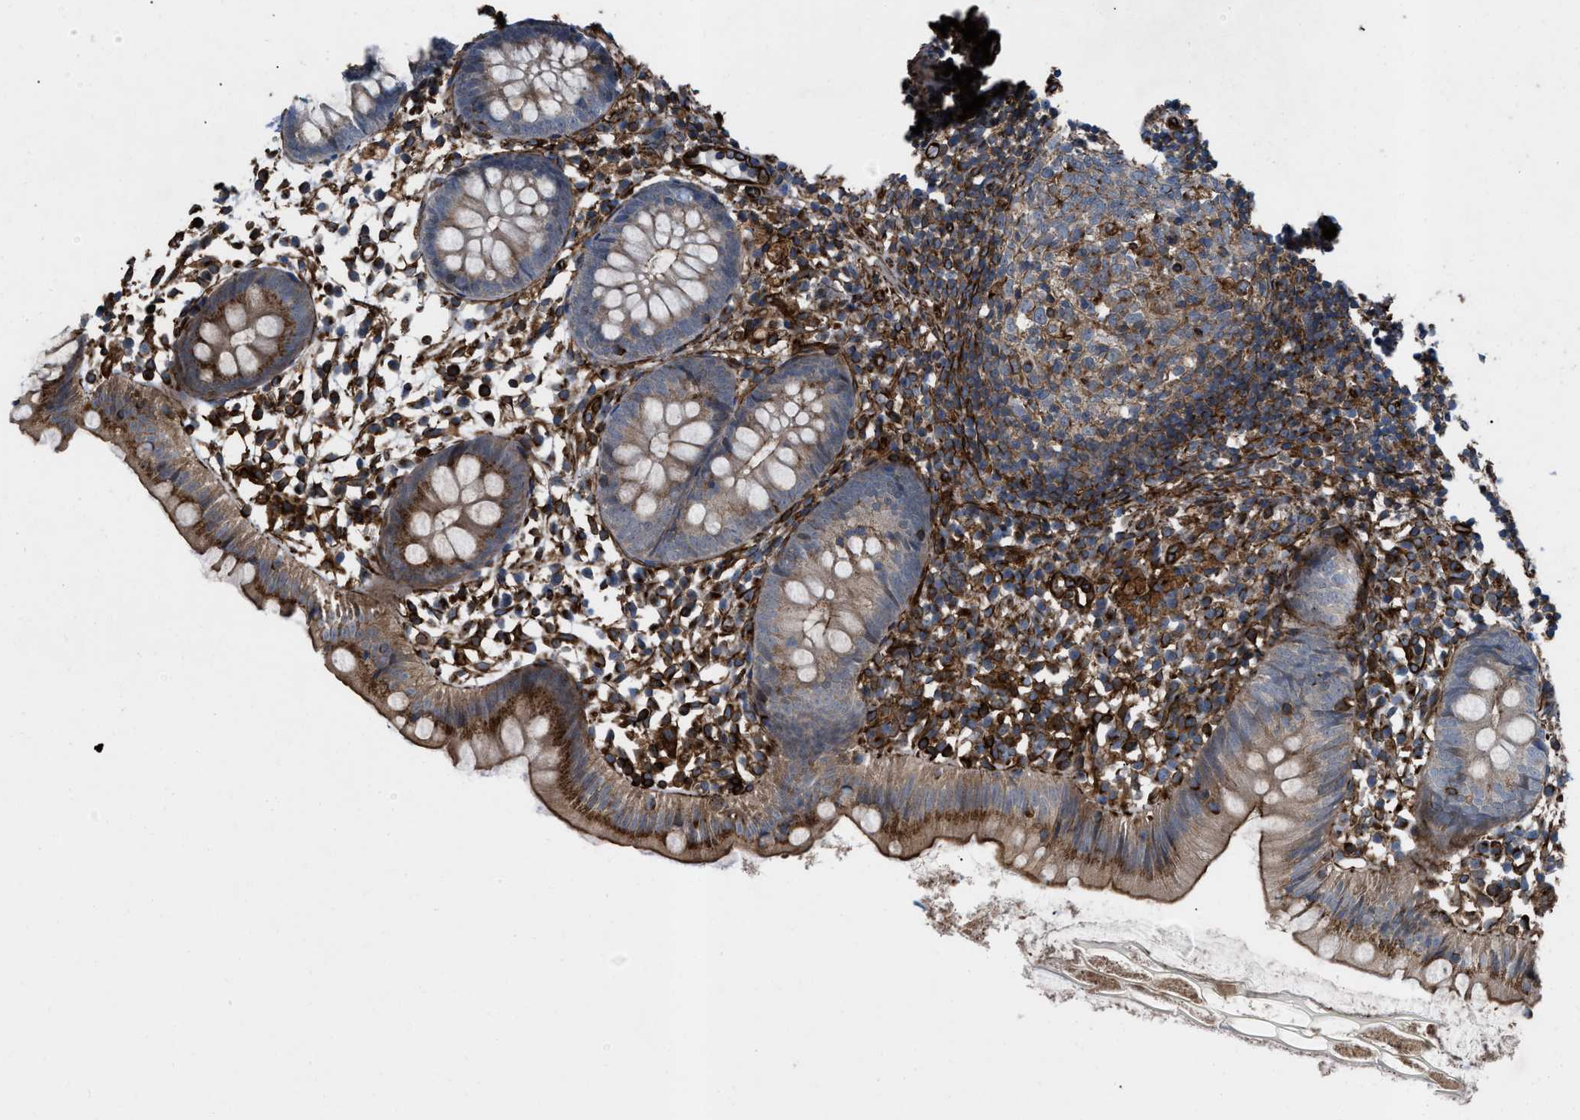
{"staining": {"intensity": "moderate", "quantity": ">75%", "location": "cytoplasmic/membranous"}, "tissue": "appendix", "cell_type": "Glandular cells", "image_type": "normal", "snomed": [{"axis": "morphology", "description": "Normal tissue, NOS"}, {"axis": "topography", "description": "Appendix"}], "caption": "Appendix stained for a protein (brown) reveals moderate cytoplasmic/membranous positive positivity in approximately >75% of glandular cells.", "gene": "PTPRE", "patient": {"sex": "female", "age": 20}}